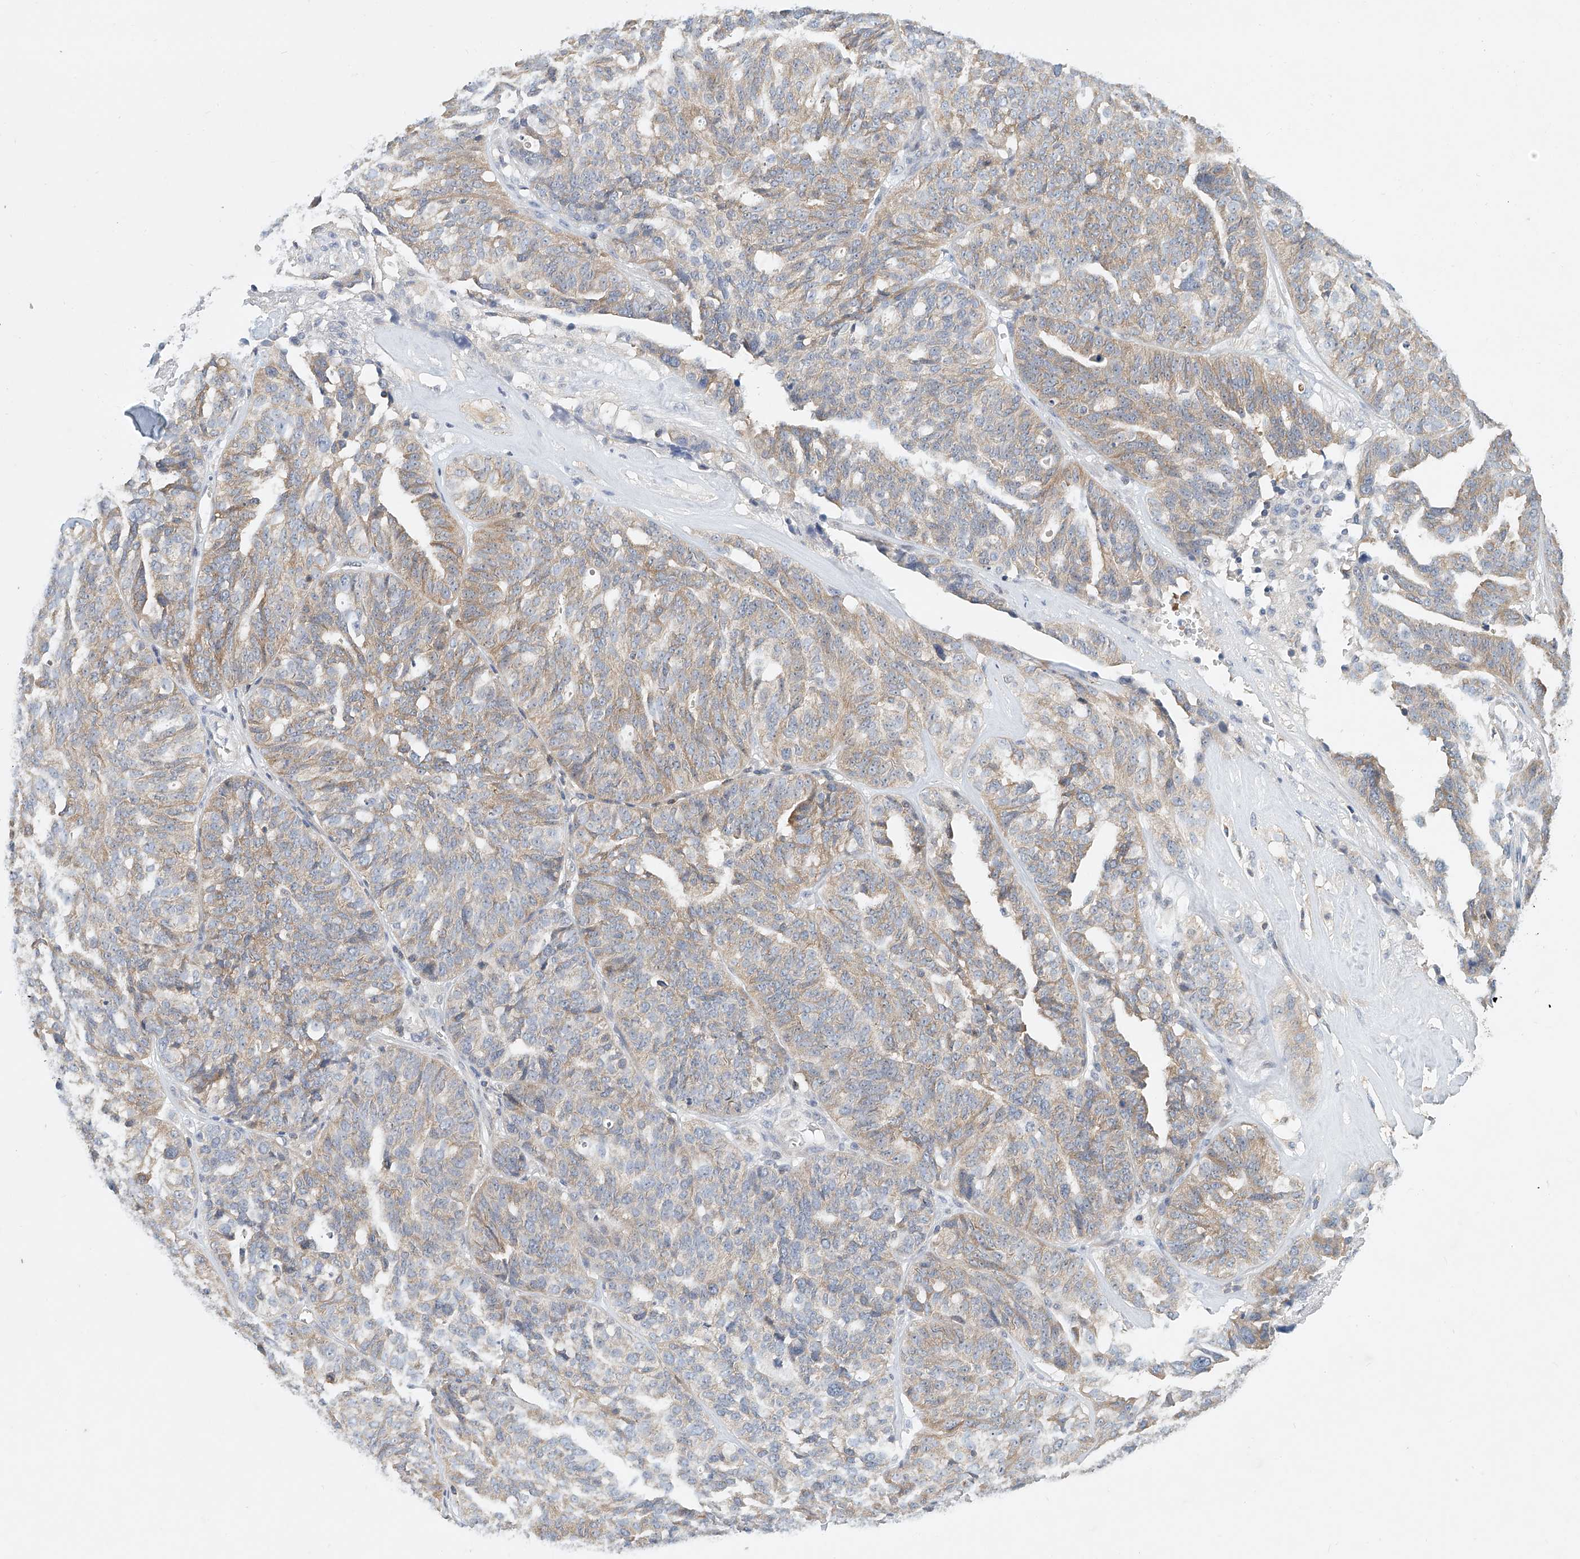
{"staining": {"intensity": "weak", "quantity": "25%-75%", "location": "cytoplasmic/membranous"}, "tissue": "ovarian cancer", "cell_type": "Tumor cells", "image_type": "cancer", "snomed": [{"axis": "morphology", "description": "Cystadenocarcinoma, serous, NOS"}, {"axis": "topography", "description": "Ovary"}], "caption": "Immunohistochemistry (IHC) (DAB (3,3'-diaminobenzidine)) staining of ovarian cancer (serous cystadenocarcinoma) exhibits weak cytoplasmic/membranous protein expression in about 25%-75% of tumor cells.", "gene": "CARMIL1", "patient": {"sex": "female", "age": 59}}